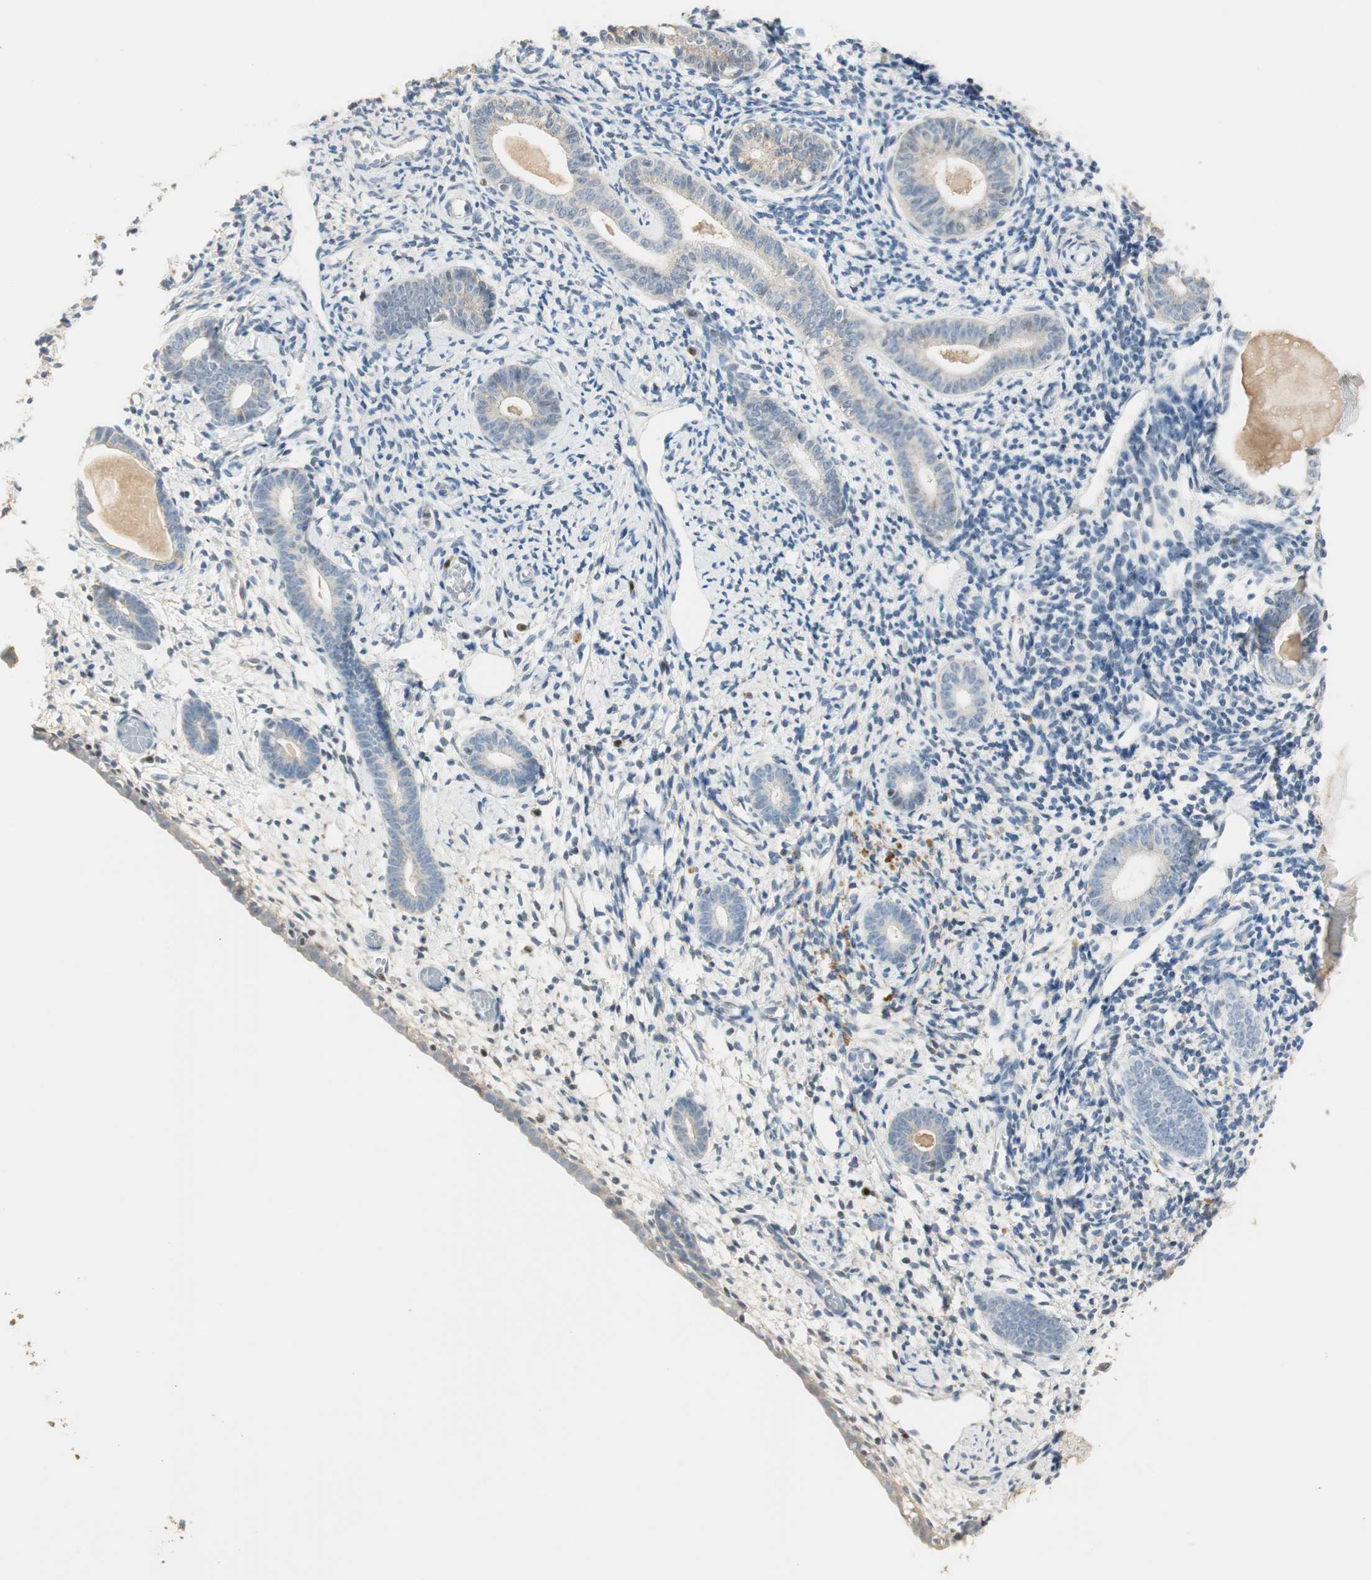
{"staining": {"intensity": "negative", "quantity": "none", "location": "none"}, "tissue": "endometrium", "cell_type": "Cells in endometrial stroma", "image_type": "normal", "snomed": [{"axis": "morphology", "description": "Normal tissue, NOS"}, {"axis": "topography", "description": "Endometrium"}], "caption": "DAB immunohistochemical staining of unremarkable endometrium demonstrates no significant expression in cells in endometrial stroma. (DAB immunohistochemistry (IHC) with hematoxylin counter stain).", "gene": "RUNX2", "patient": {"sex": "female", "age": 71}}